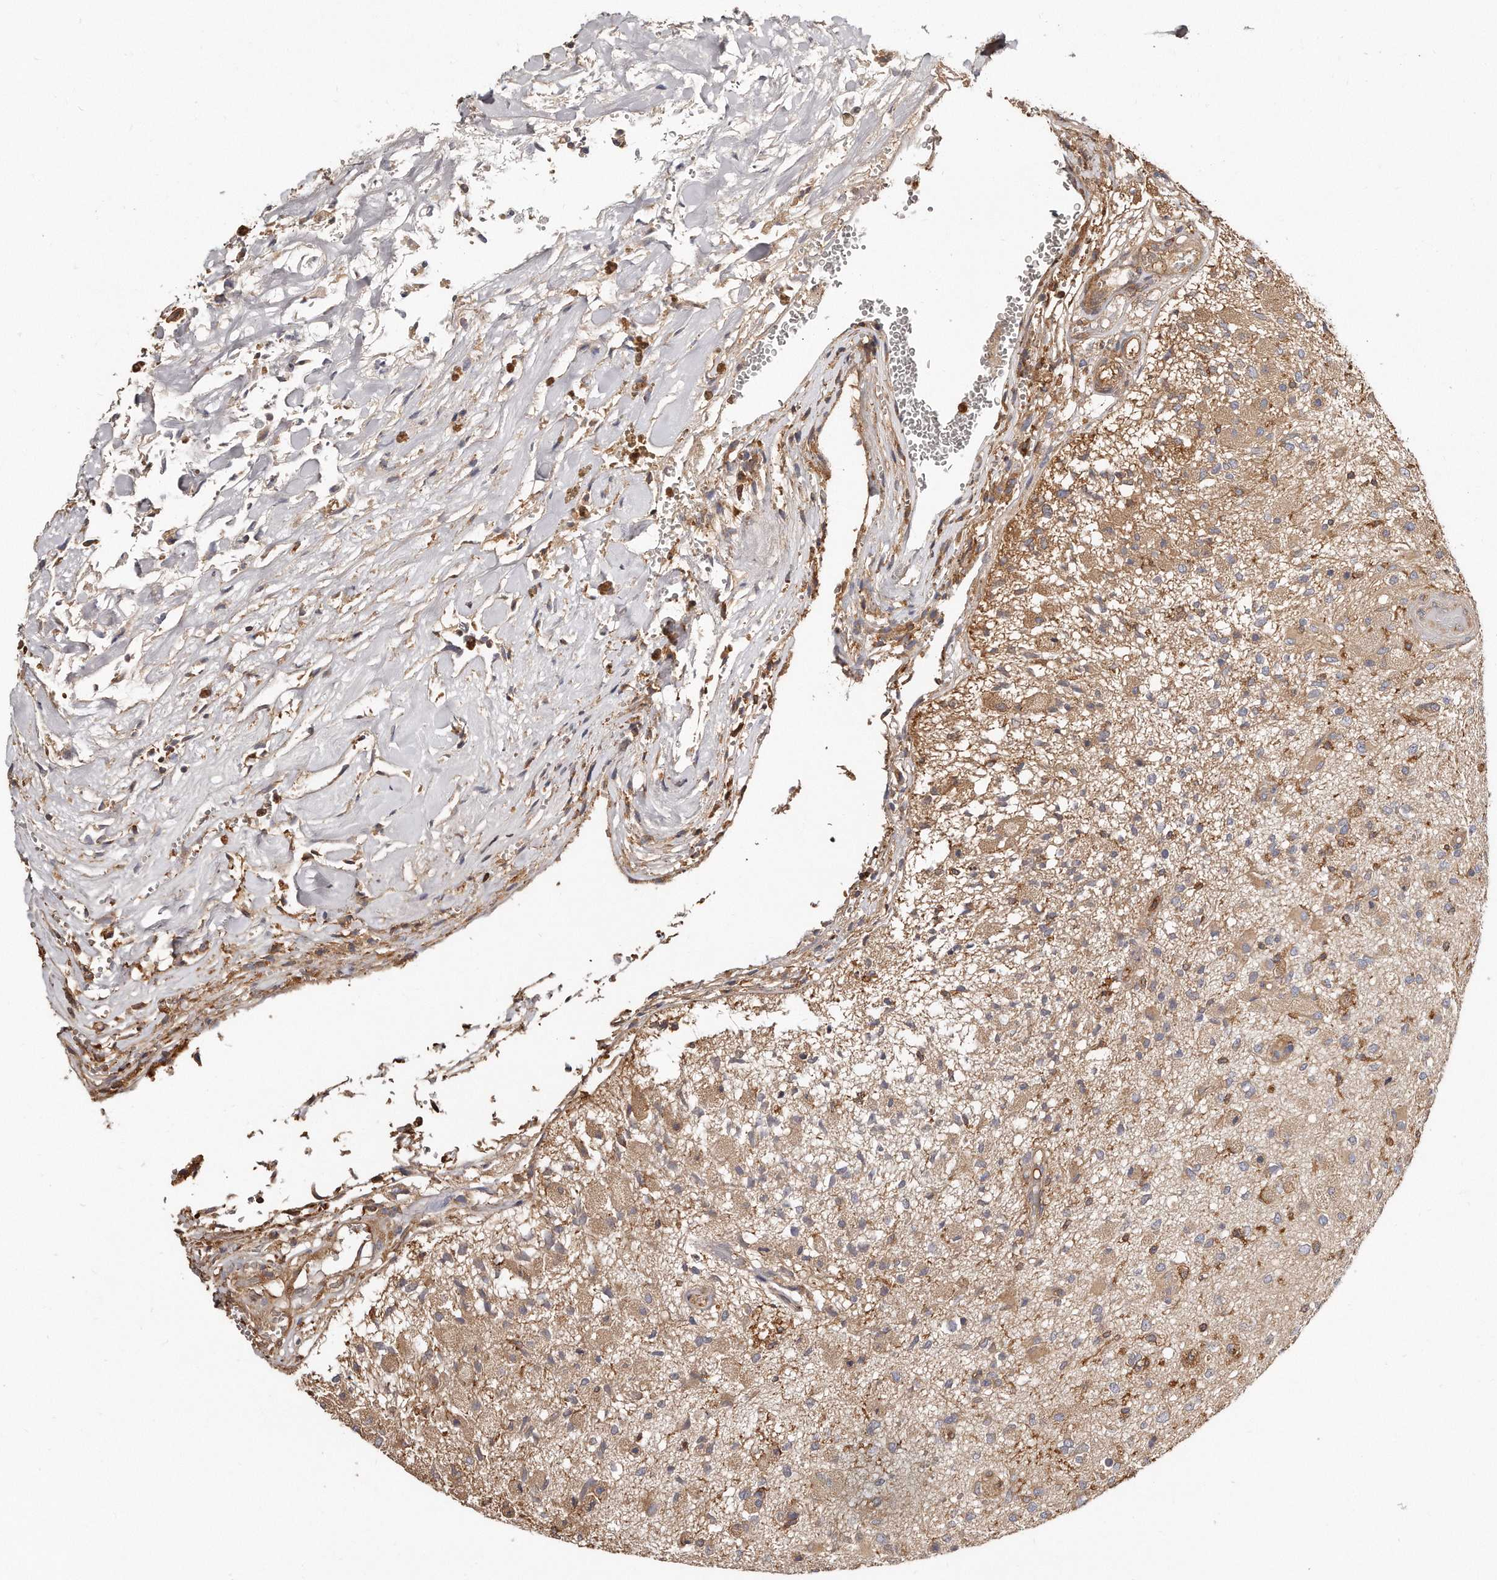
{"staining": {"intensity": "weak", "quantity": "25%-75%", "location": "cytoplasmic/membranous"}, "tissue": "glioma", "cell_type": "Tumor cells", "image_type": "cancer", "snomed": [{"axis": "morphology", "description": "Normal tissue, NOS"}, {"axis": "morphology", "description": "Glioma, malignant, High grade"}, {"axis": "topography", "description": "Cerebral cortex"}], "caption": "Immunohistochemistry (IHC) photomicrograph of neoplastic tissue: glioma stained using immunohistochemistry (IHC) demonstrates low levels of weak protein expression localized specifically in the cytoplasmic/membranous of tumor cells, appearing as a cytoplasmic/membranous brown color.", "gene": "CAP1", "patient": {"sex": "male", "age": 77}}